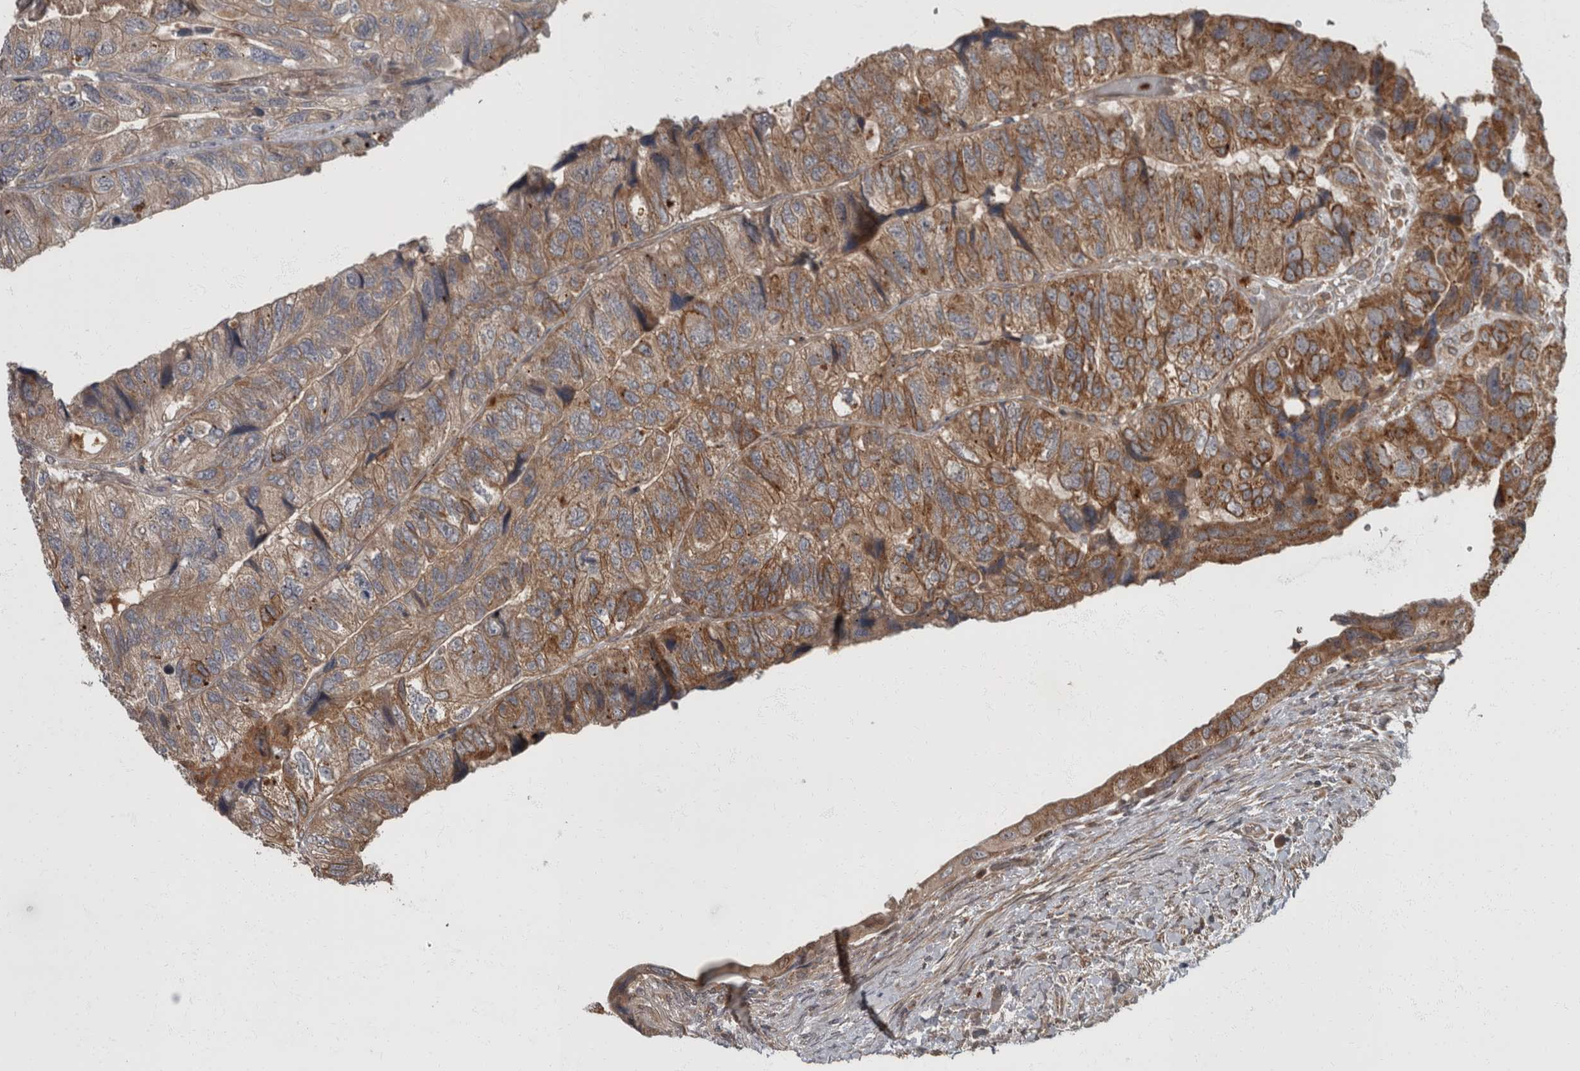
{"staining": {"intensity": "moderate", "quantity": "25%-75%", "location": "cytoplasmic/membranous"}, "tissue": "colorectal cancer", "cell_type": "Tumor cells", "image_type": "cancer", "snomed": [{"axis": "morphology", "description": "Adenocarcinoma, NOS"}, {"axis": "topography", "description": "Rectum"}], "caption": "Protein staining by IHC shows moderate cytoplasmic/membranous expression in about 25%-75% of tumor cells in colorectal cancer. (Brightfield microscopy of DAB IHC at high magnification).", "gene": "VEGFD", "patient": {"sex": "male", "age": 63}}